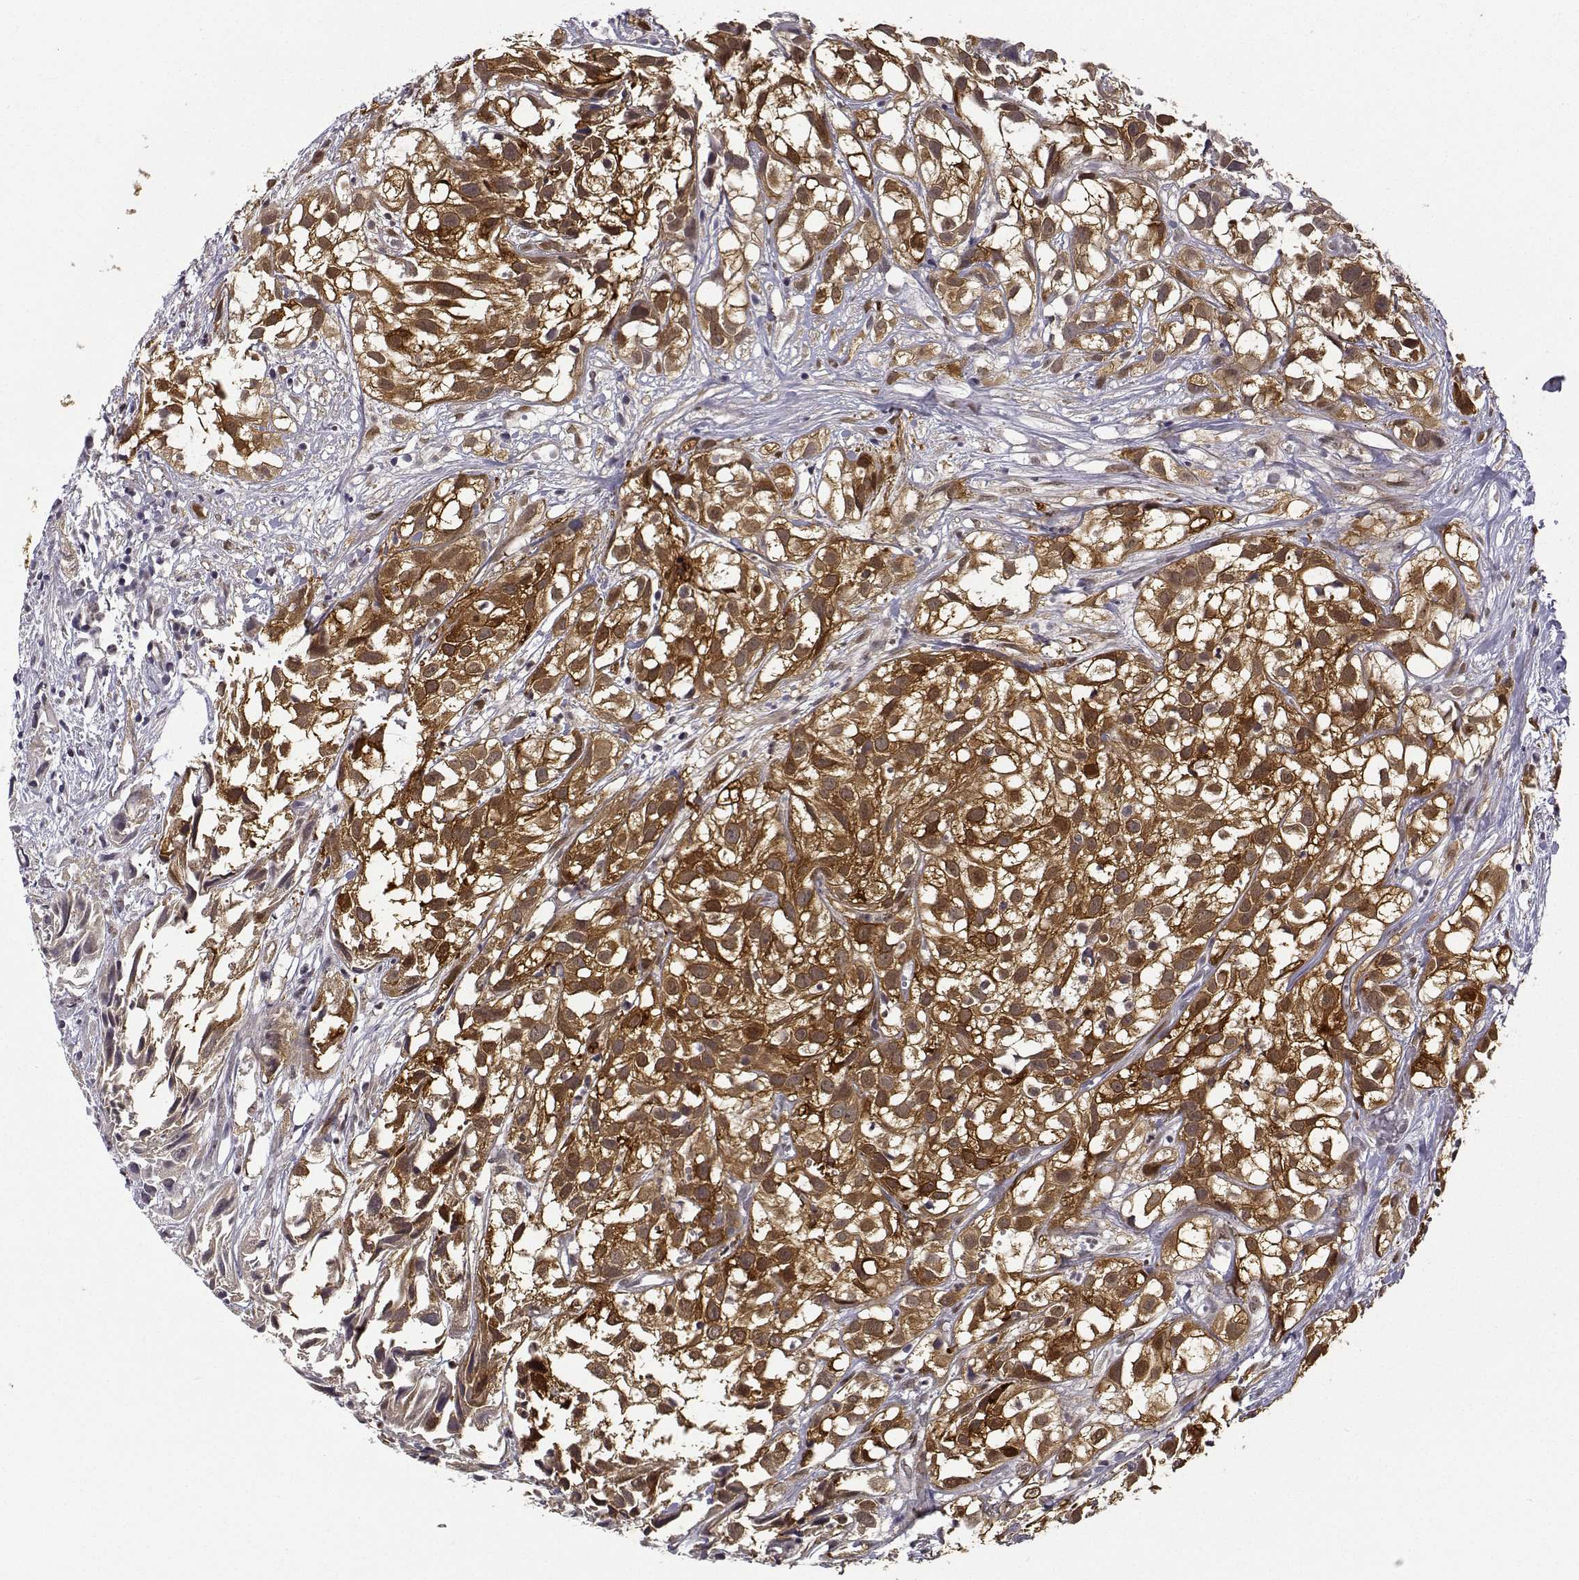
{"staining": {"intensity": "moderate", "quantity": ">75%", "location": "cytoplasmic/membranous,nuclear"}, "tissue": "urothelial cancer", "cell_type": "Tumor cells", "image_type": "cancer", "snomed": [{"axis": "morphology", "description": "Urothelial carcinoma, High grade"}, {"axis": "topography", "description": "Urinary bladder"}], "caption": "Urothelial cancer stained for a protein shows moderate cytoplasmic/membranous and nuclear positivity in tumor cells.", "gene": "PHGDH", "patient": {"sex": "male", "age": 56}}